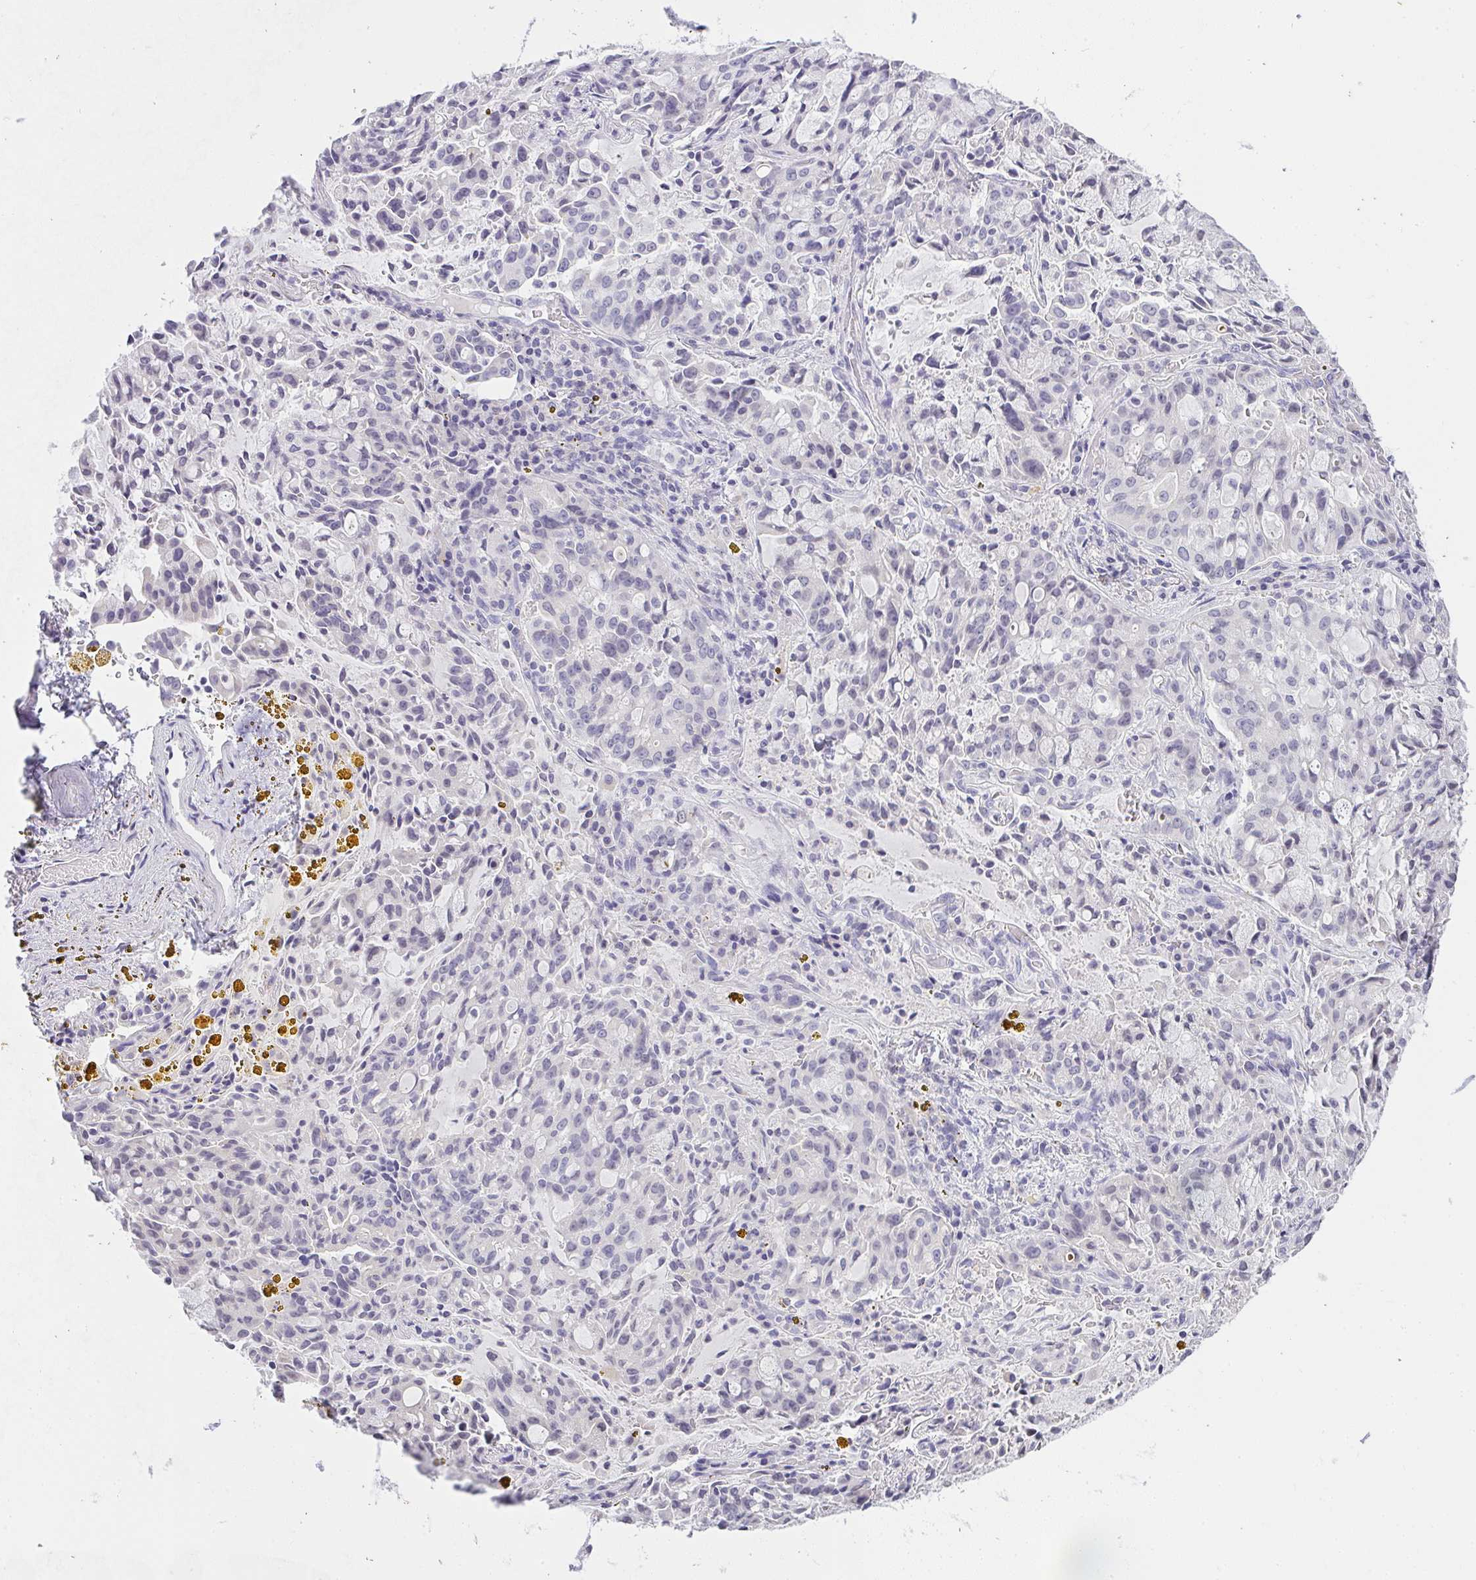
{"staining": {"intensity": "negative", "quantity": "none", "location": "none"}, "tissue": "lung cancer", "cell_type": "Tumor cells", "image_type": "cancer", "snomed": [{"axis": "morphology", "description": "Adenocarcinoma, NOS"}, {"axis": "topography", "description": "Lung"}], "caption": "Tumor cells show no significant positivity in lung cancer.", "gene": "CACNA1S", "patient": {"sex": "female", "age": 44}}